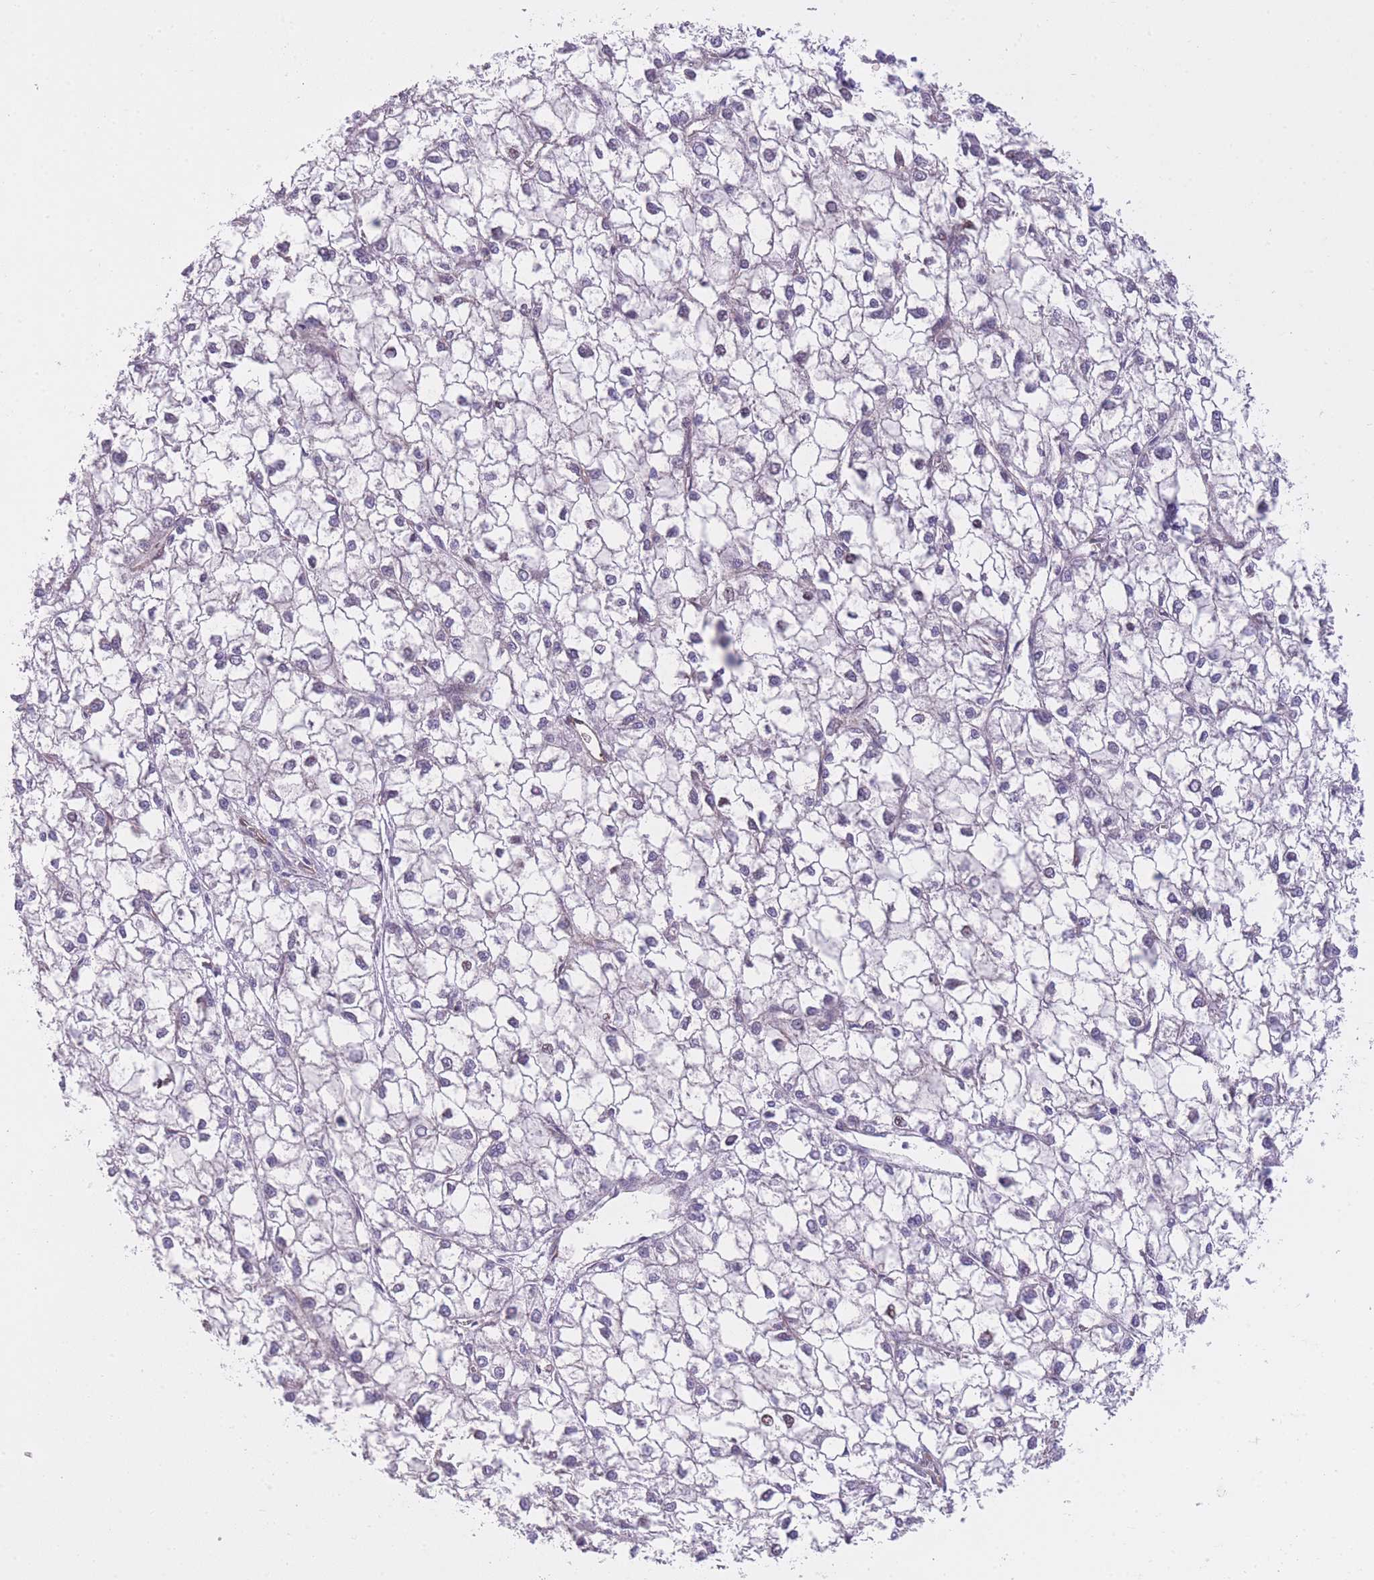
{"staining": {"intensity": "negative", "quantity": "none", "location": "none"}, "tissue": "liver cancer", "cell_type": "Tumor cells", "image_type": "cancer", "snomed": [{"axis": "morphology", "description": "Carcinoma, Hepatocellular, NOS"}, {"axis": "topography", "description": "Liver"}], "caption": "Micrograph shows no significant protein expression in tumor cells of liver hepatocellular carcinoma.", "gene": "QTRT1", "patient": {"sex": "female", "age": 43}}